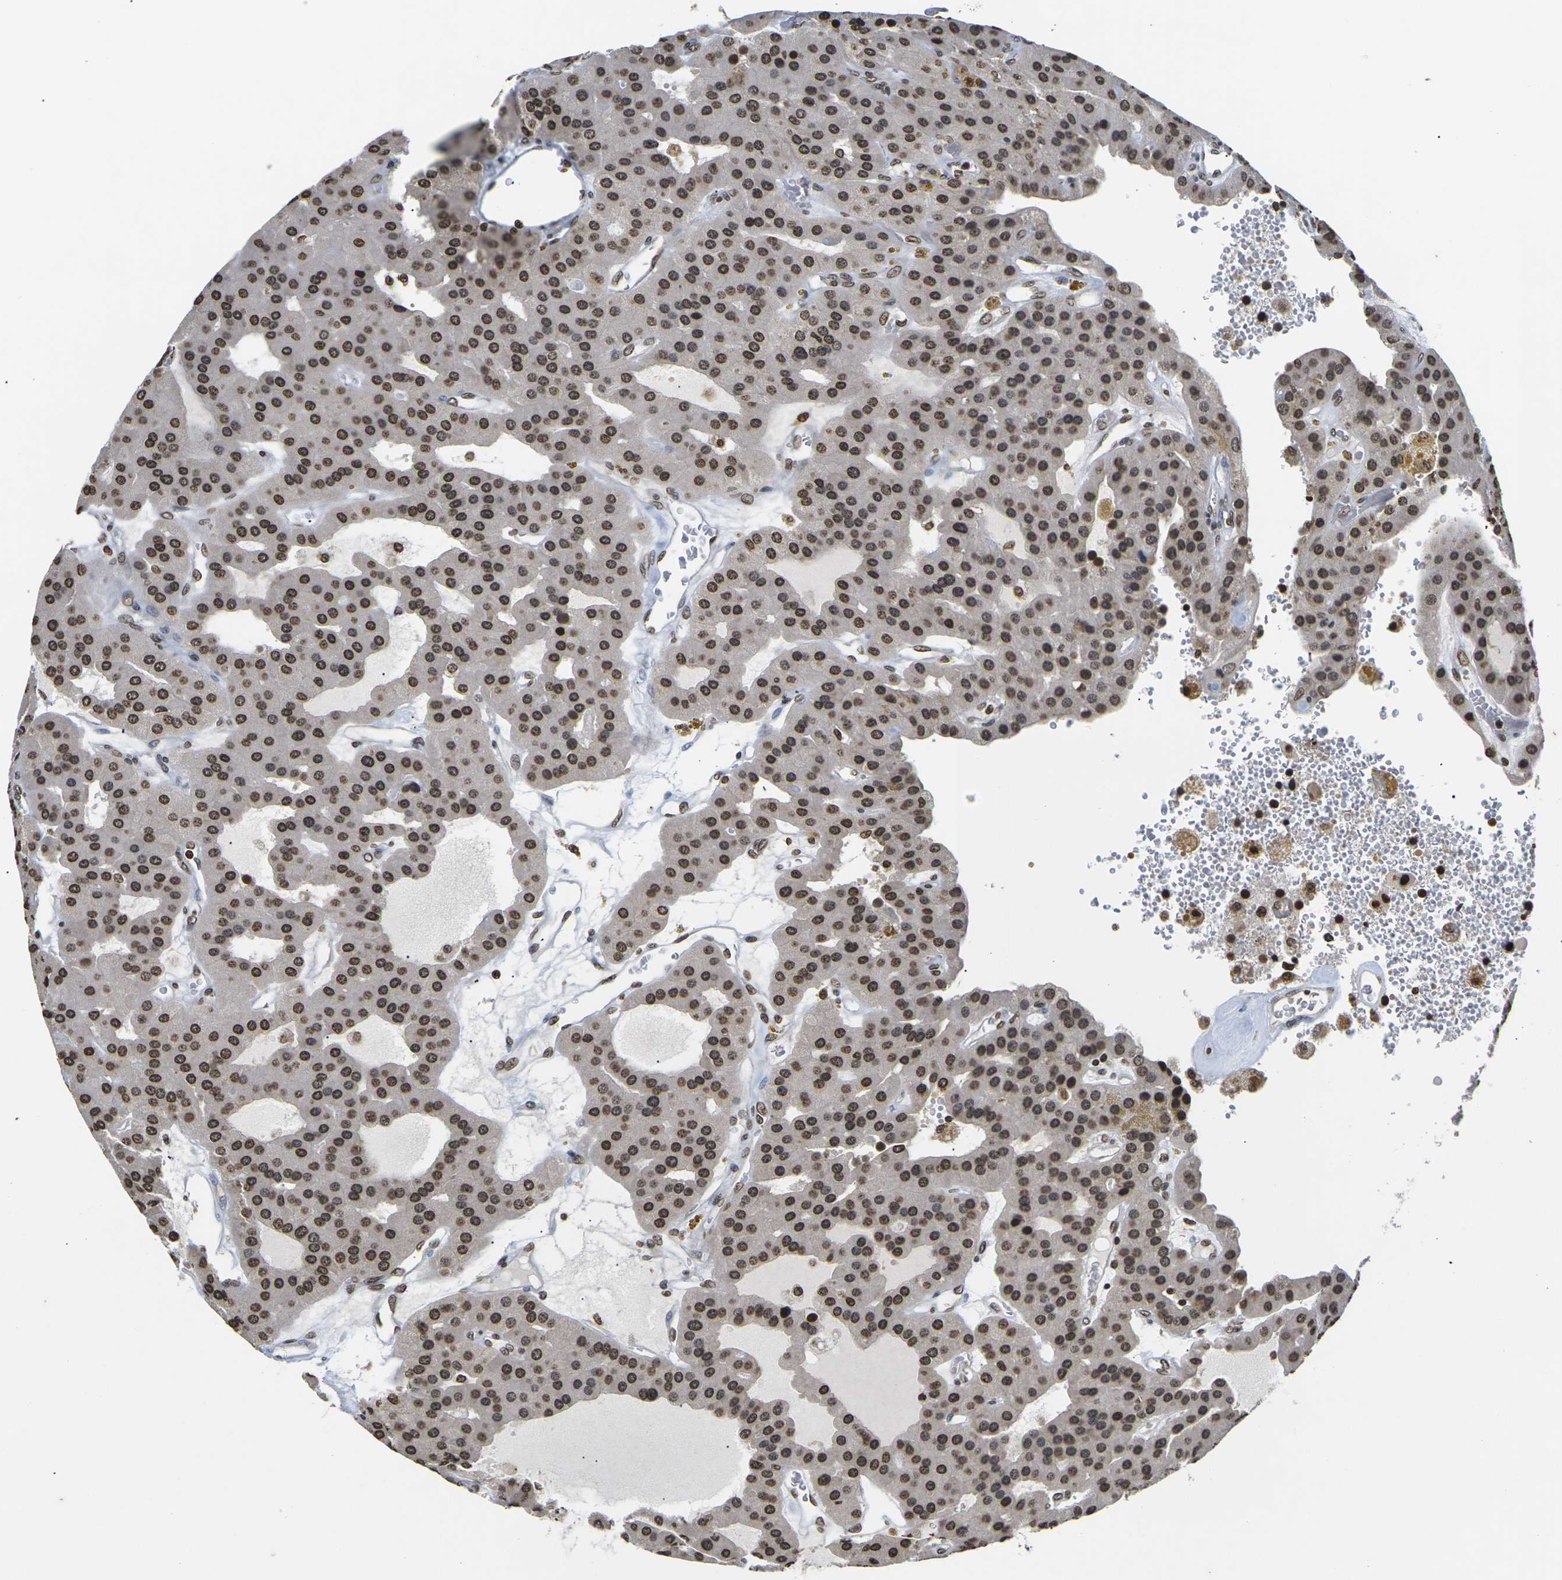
{"staining": {"intensity": "strong", "quantity": ">75%", "location": "nuclear"}, "tissue": "parathyroid gland", "cell_type": "Glandular cells", "image_type": "normal", "snomed": [{"axis": "morphology", "description": "Normal tissue, NOS"}, {"axis": "morphology", "description": "Adenoma, NOS"}, {"axis": "topography", "description": "Parathyroid gland"}], "caption": "The photomicrograph demonstrates staining of benign parathyroid gland, revealing strong nuclear protein expression (brown color) within glandular cells.", "gene": "ETV5", "patient": {"sex": "female", "age": 86}}